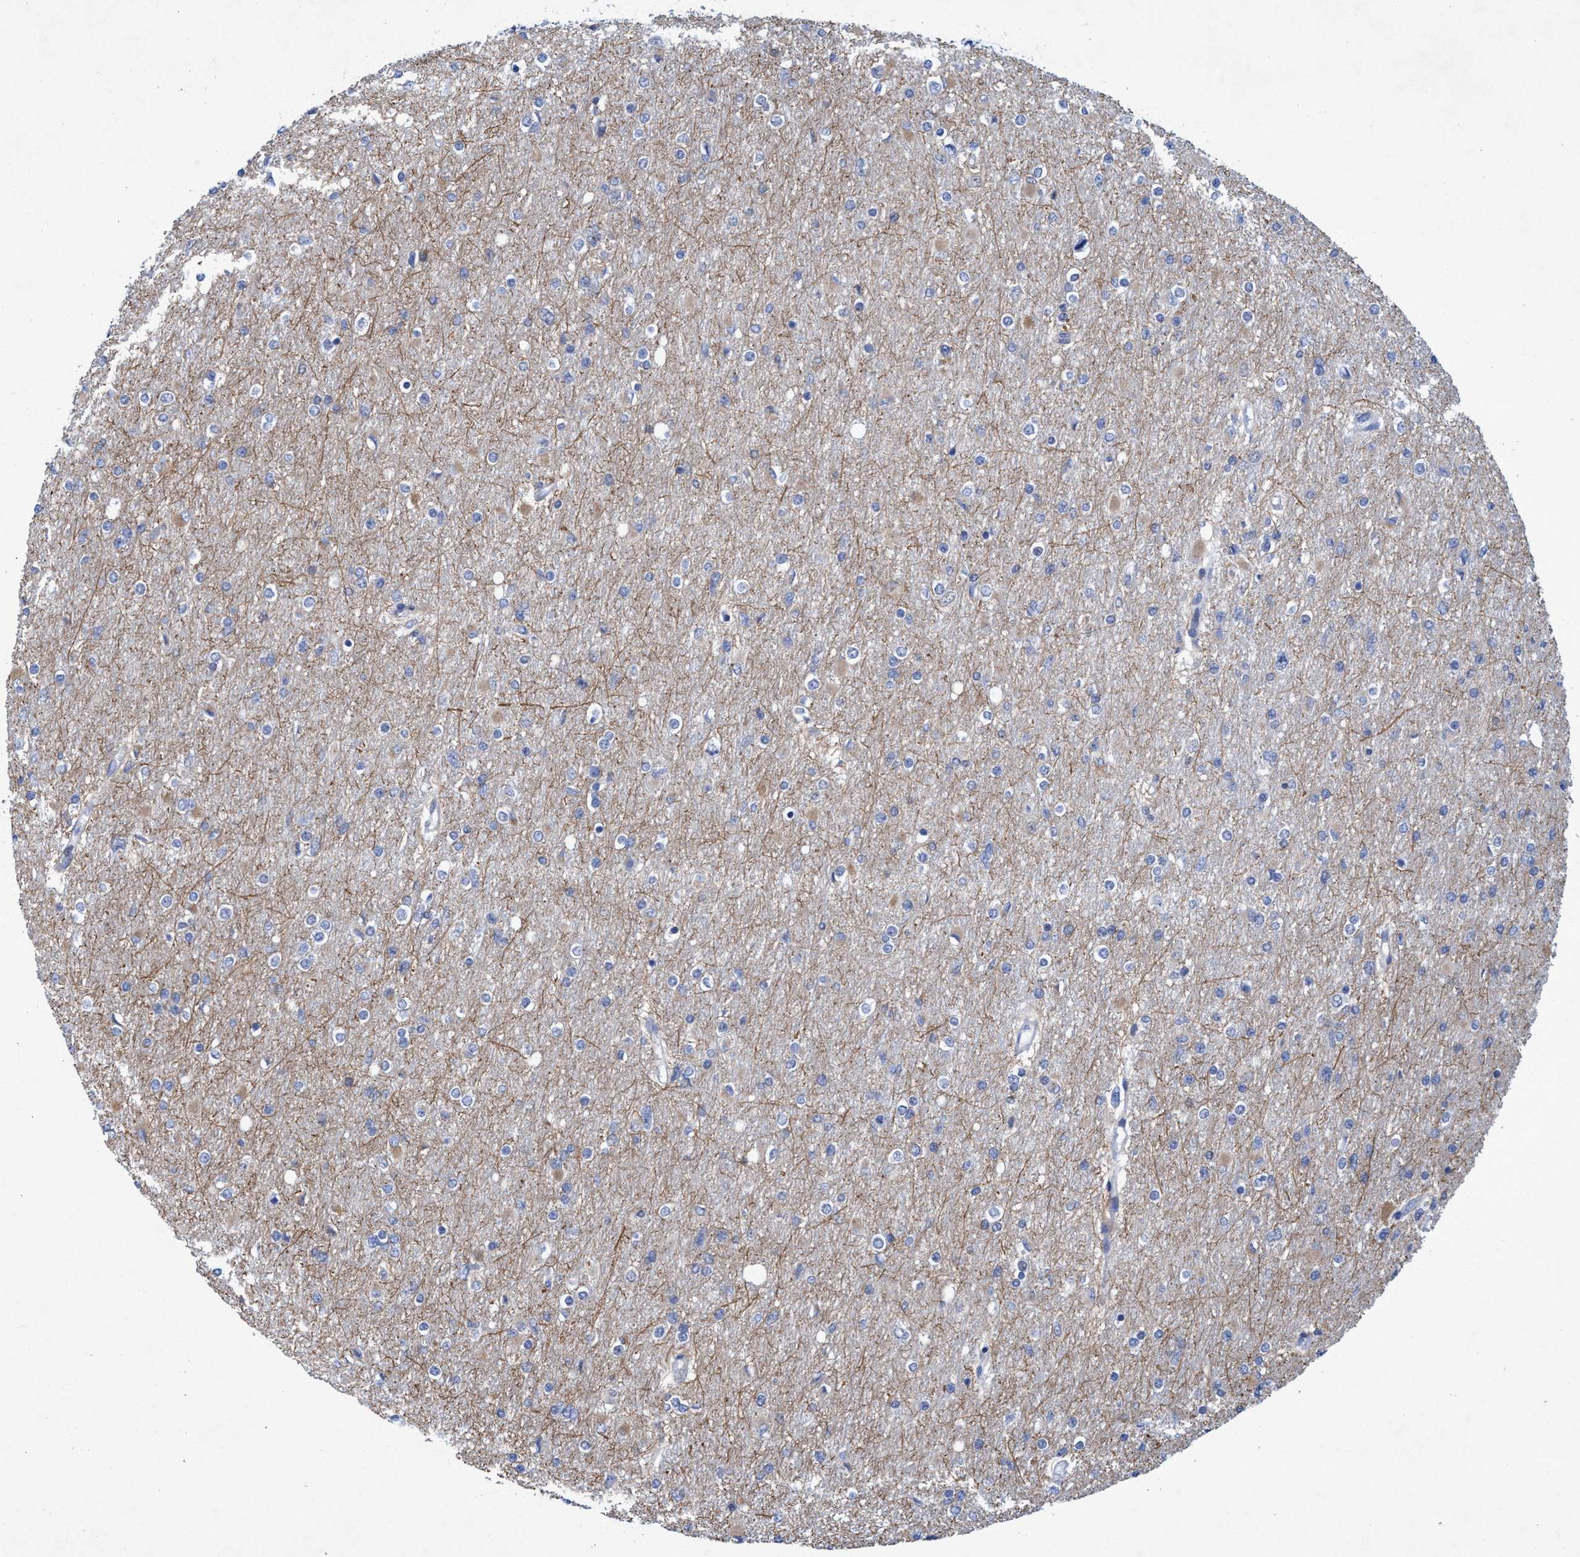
{"staining": {"intensity": "negative", "quantity": "none", "location": "none"}, "tissue": "glioma", "cell_type": "Tumor cells", "image_type": "cancer", "snomed": [{"axis": "morphology", "description": "Glioma, malignant, High grade"}, {"axis": "topography", "description": "Cerebral cortex"}], "caption": "A high-resolution micrograph shows immunohistochemistry staining of high-grade glioma (malignant), which exhibits no significant staining in tumor cells.", "gene": "SLC43A2", "patient": {"sex": "female", "age": 36}}